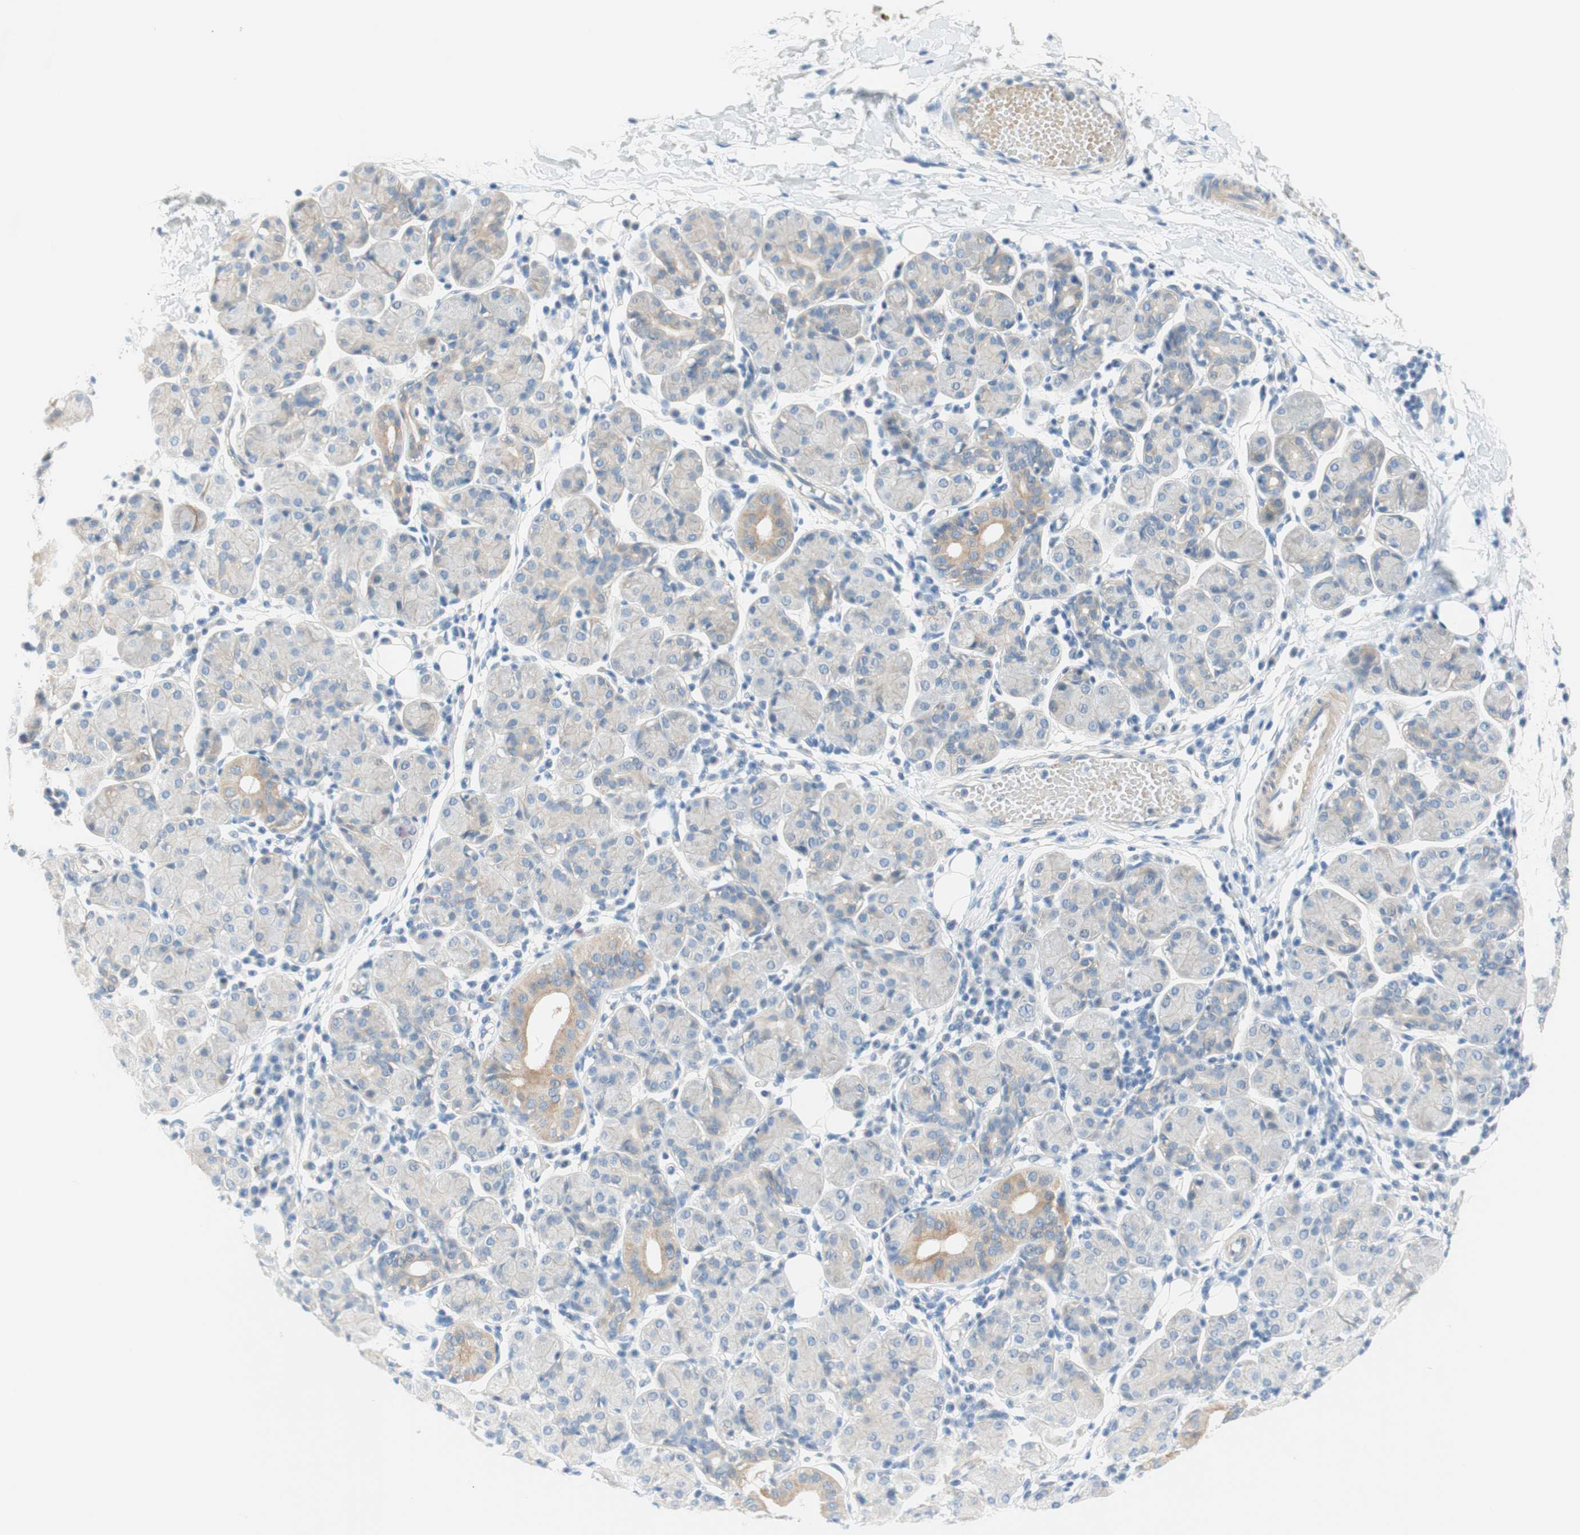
{"staining": {"intensity": "moderate", "quantity": "<25%", "location": "cytoplasmic/membranous"}, "tissue": "salivary gland", "cell_type": "Glandular cells", "image_type": "normal", "snomed": [{"axis": "morphology", "description": "Normal tissue, NOS"}, {"axis": "morphology", "description": "Inflammation, NOS"}, {"axis": "topography", "description": "Lymph node"}, {"axis": "topography", "description": "Salivary gland"}], "caption": "Protein staining exhibits moderate cytoplasmic/membranous positivity in approximately <25% of glandular cells in normal salivary gland. The protein is stained brown, and the nuclei are stained in blue (DAB IHC with brightfield microscopy, high magnification).", "gene": "ENTREP2", "patient": {"sex": "male", "age": 3}}